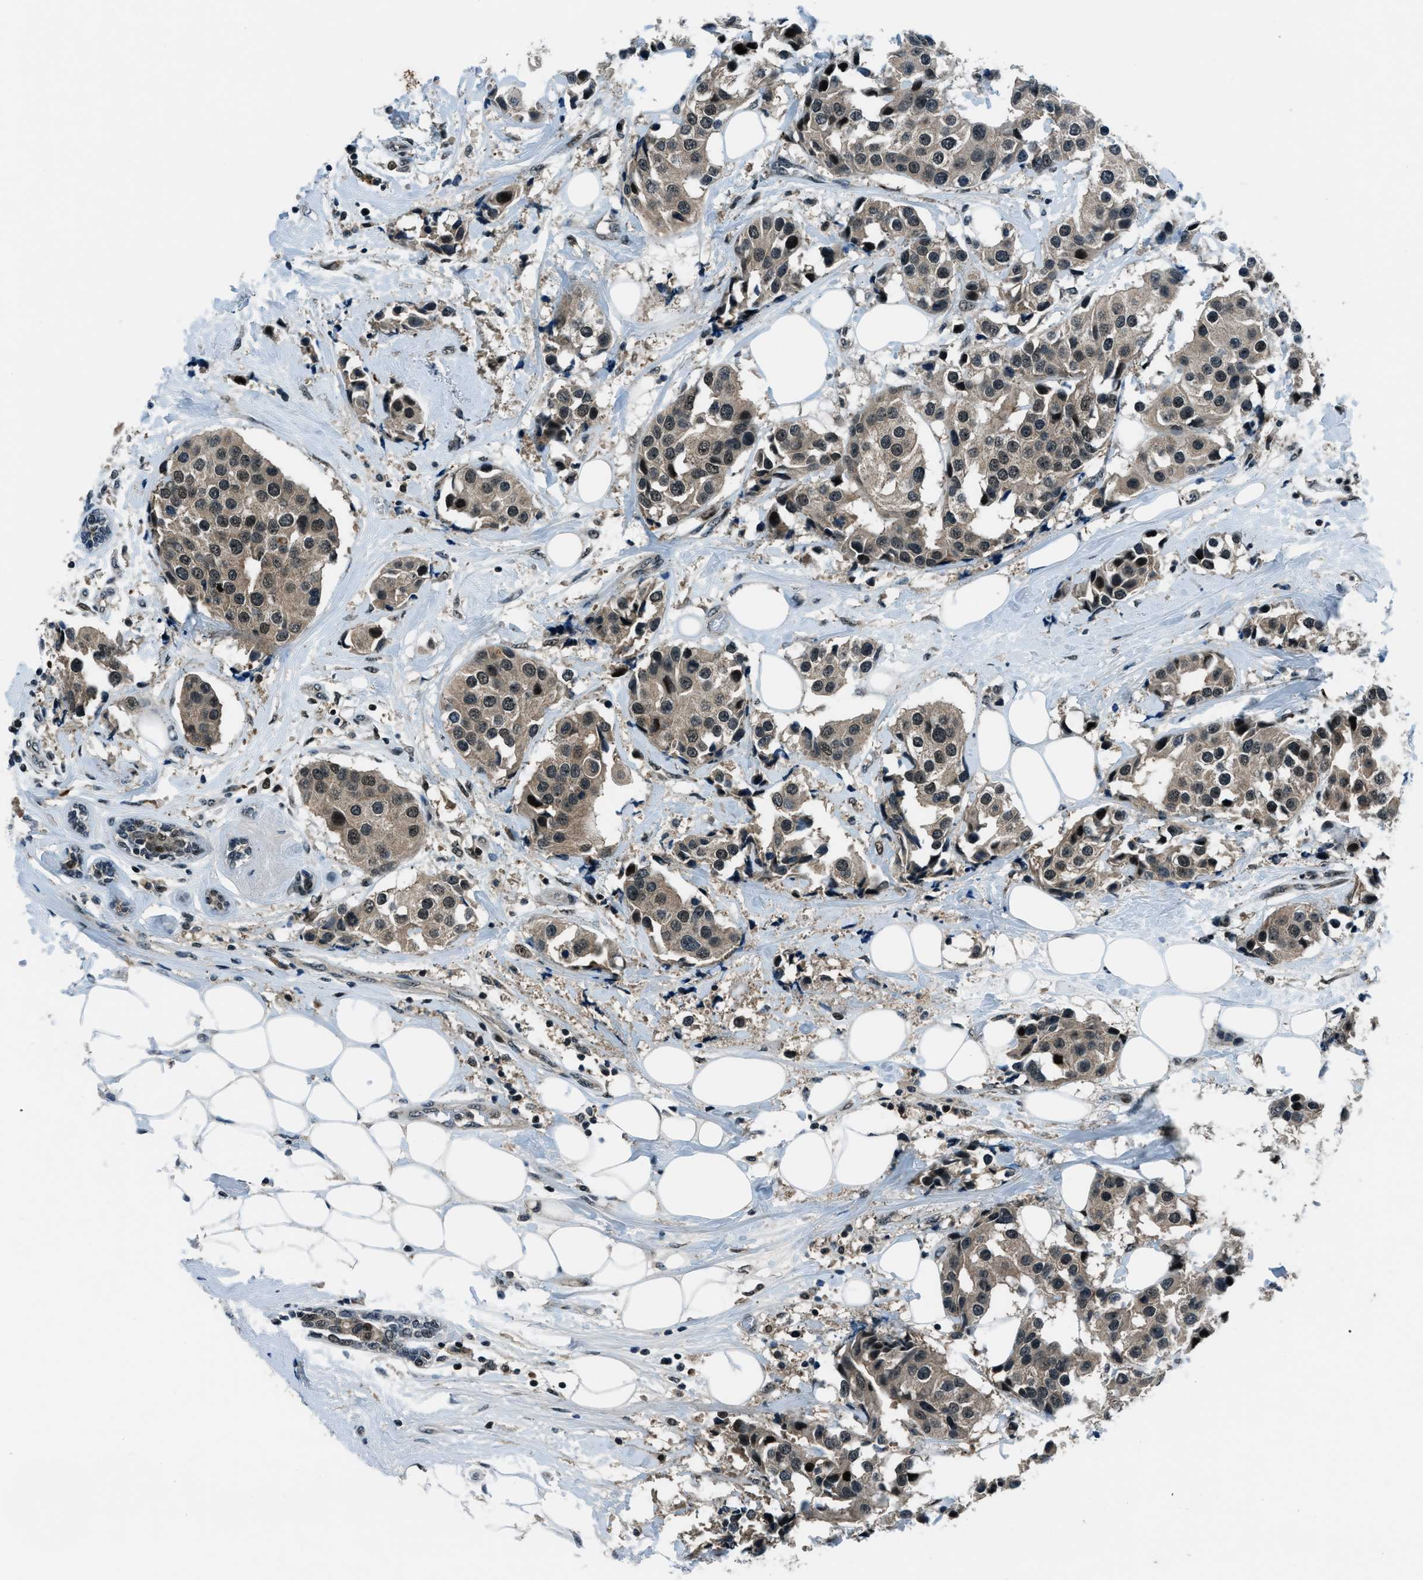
{"staining": {"intensity": "moderate", "quantity": "25%-75%", "location": "cytoplasmic/membranous,nuclear"}, "tissue": "breast cancer", "cell_type": "Tumor cells", "image_type": "cancer", "snomed": [{"axis": "morphology", "description": "Normal tissue, NOS"}, {"axis": "morphology", "description": "Duct carcinoma"}, {"axis": "topography", "description": "Breast"}], "caption": "Immunohistochemistry (IHC) staining of breast cancer, which exhibits medium levels of moderate cytoplasmic/membranous and nuclear staining in about 25%-75% of tumor cells indicating moderate cytoplasmic/membranous and nuclear protein staining. The staining was performed using DAB (brown) for protein detection and nuclei were counterstained in hematoxylin (blue).", "gene": "ACTL9", "patient": {"sex": "female", "age": 39}}